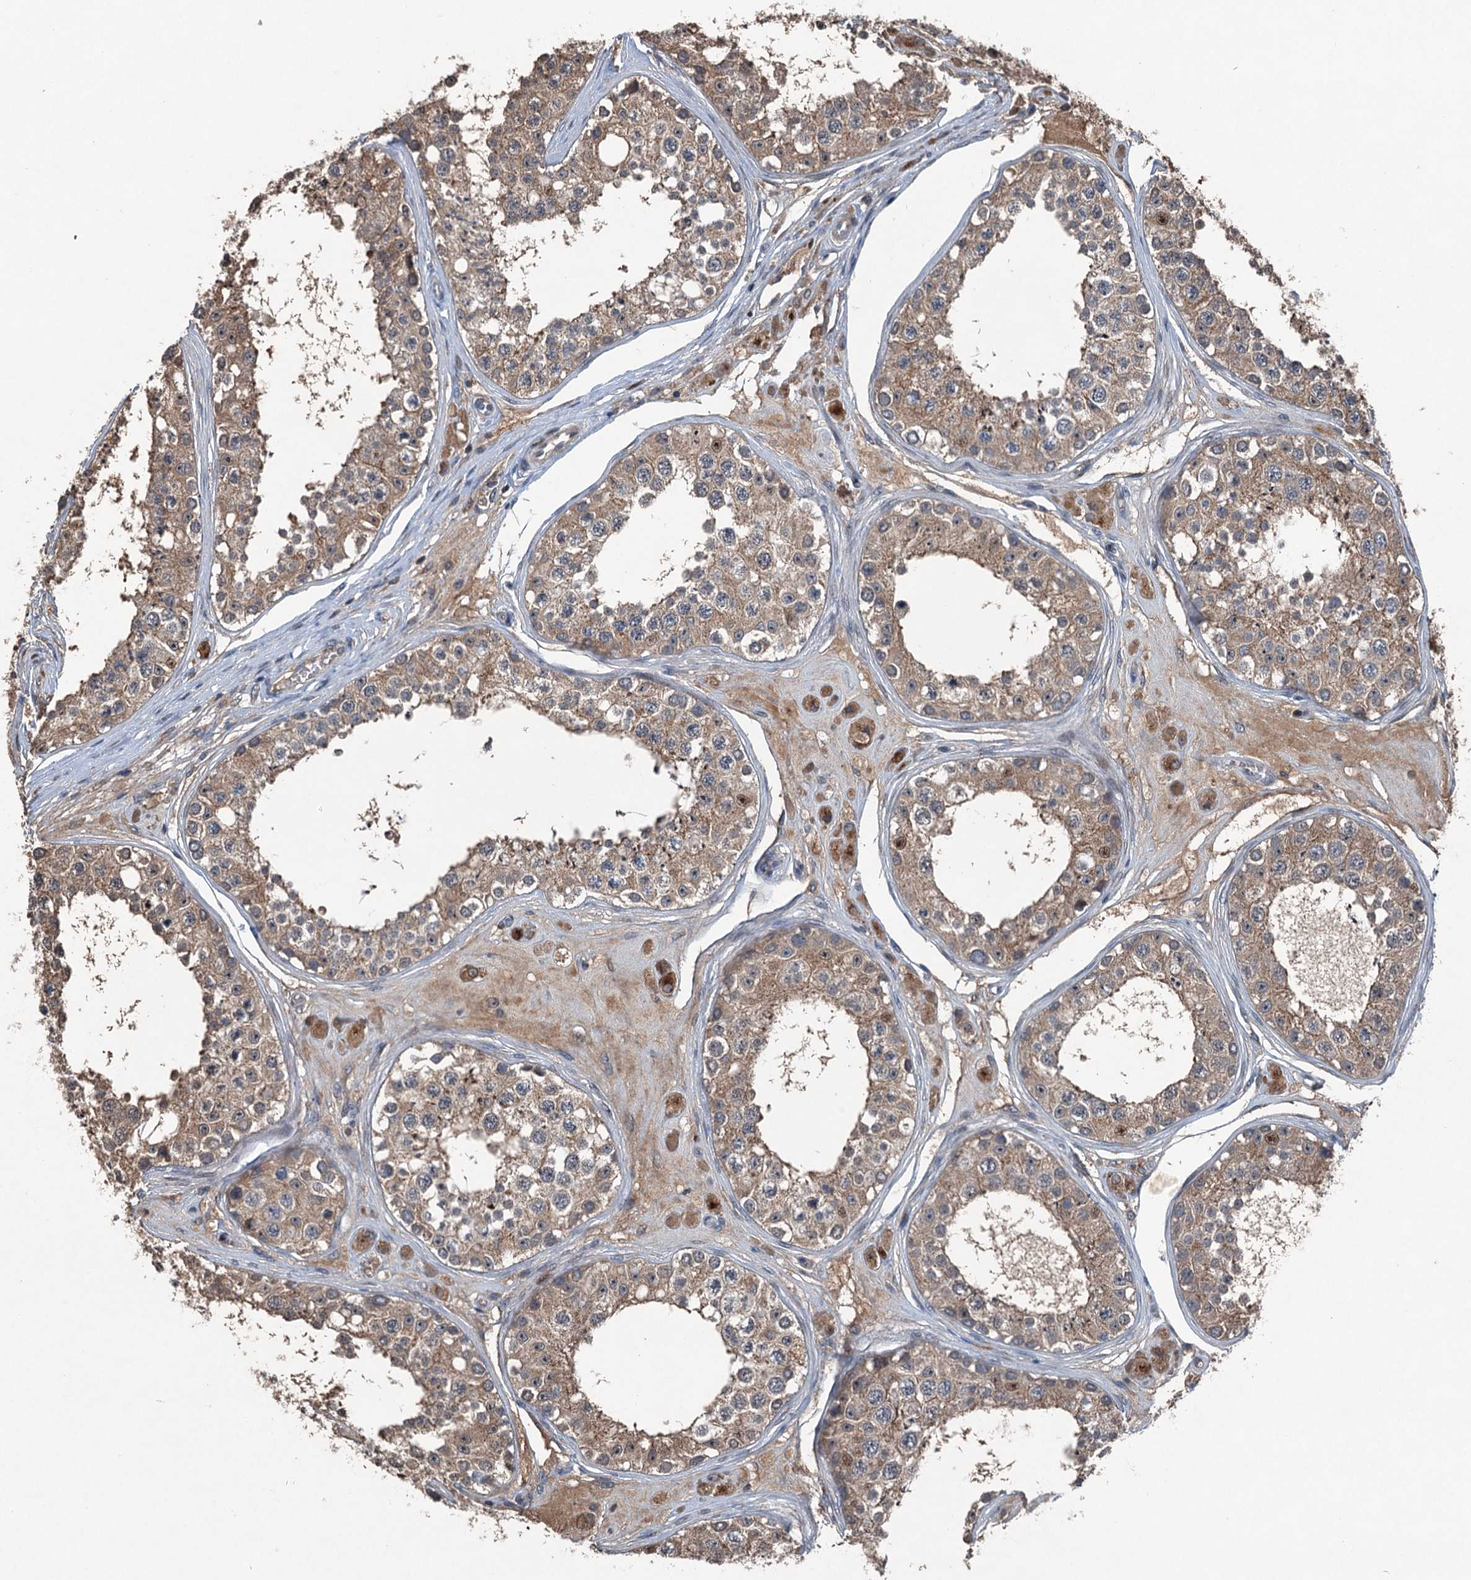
{"staining": {"intensity": "weak", "quantity": "25%-75%", "location": "cytoplasmic/membranous"}, "tissue": "testis", "cell_type": "Cells in seminiferous ducts", "image_type": "normal", "snomed": [{"axis": "morphology", "description": "Normal tissue, NOS"}, {"axis": "topography", "description": "Testis"}], "caption": "A high-resolution image shows immunohistochemistry staining of benign testis, which displays weak cytoplasmic/membranous positivity in about 25%-75% of cells in seminiferous ducts. The staining is performed using DAB brown chromogen to label protein expression. The nuclei are counter-stained blue using hematoxylin.", "gene": "NAA60", "patient": {"sex": "male", "age": 25}}